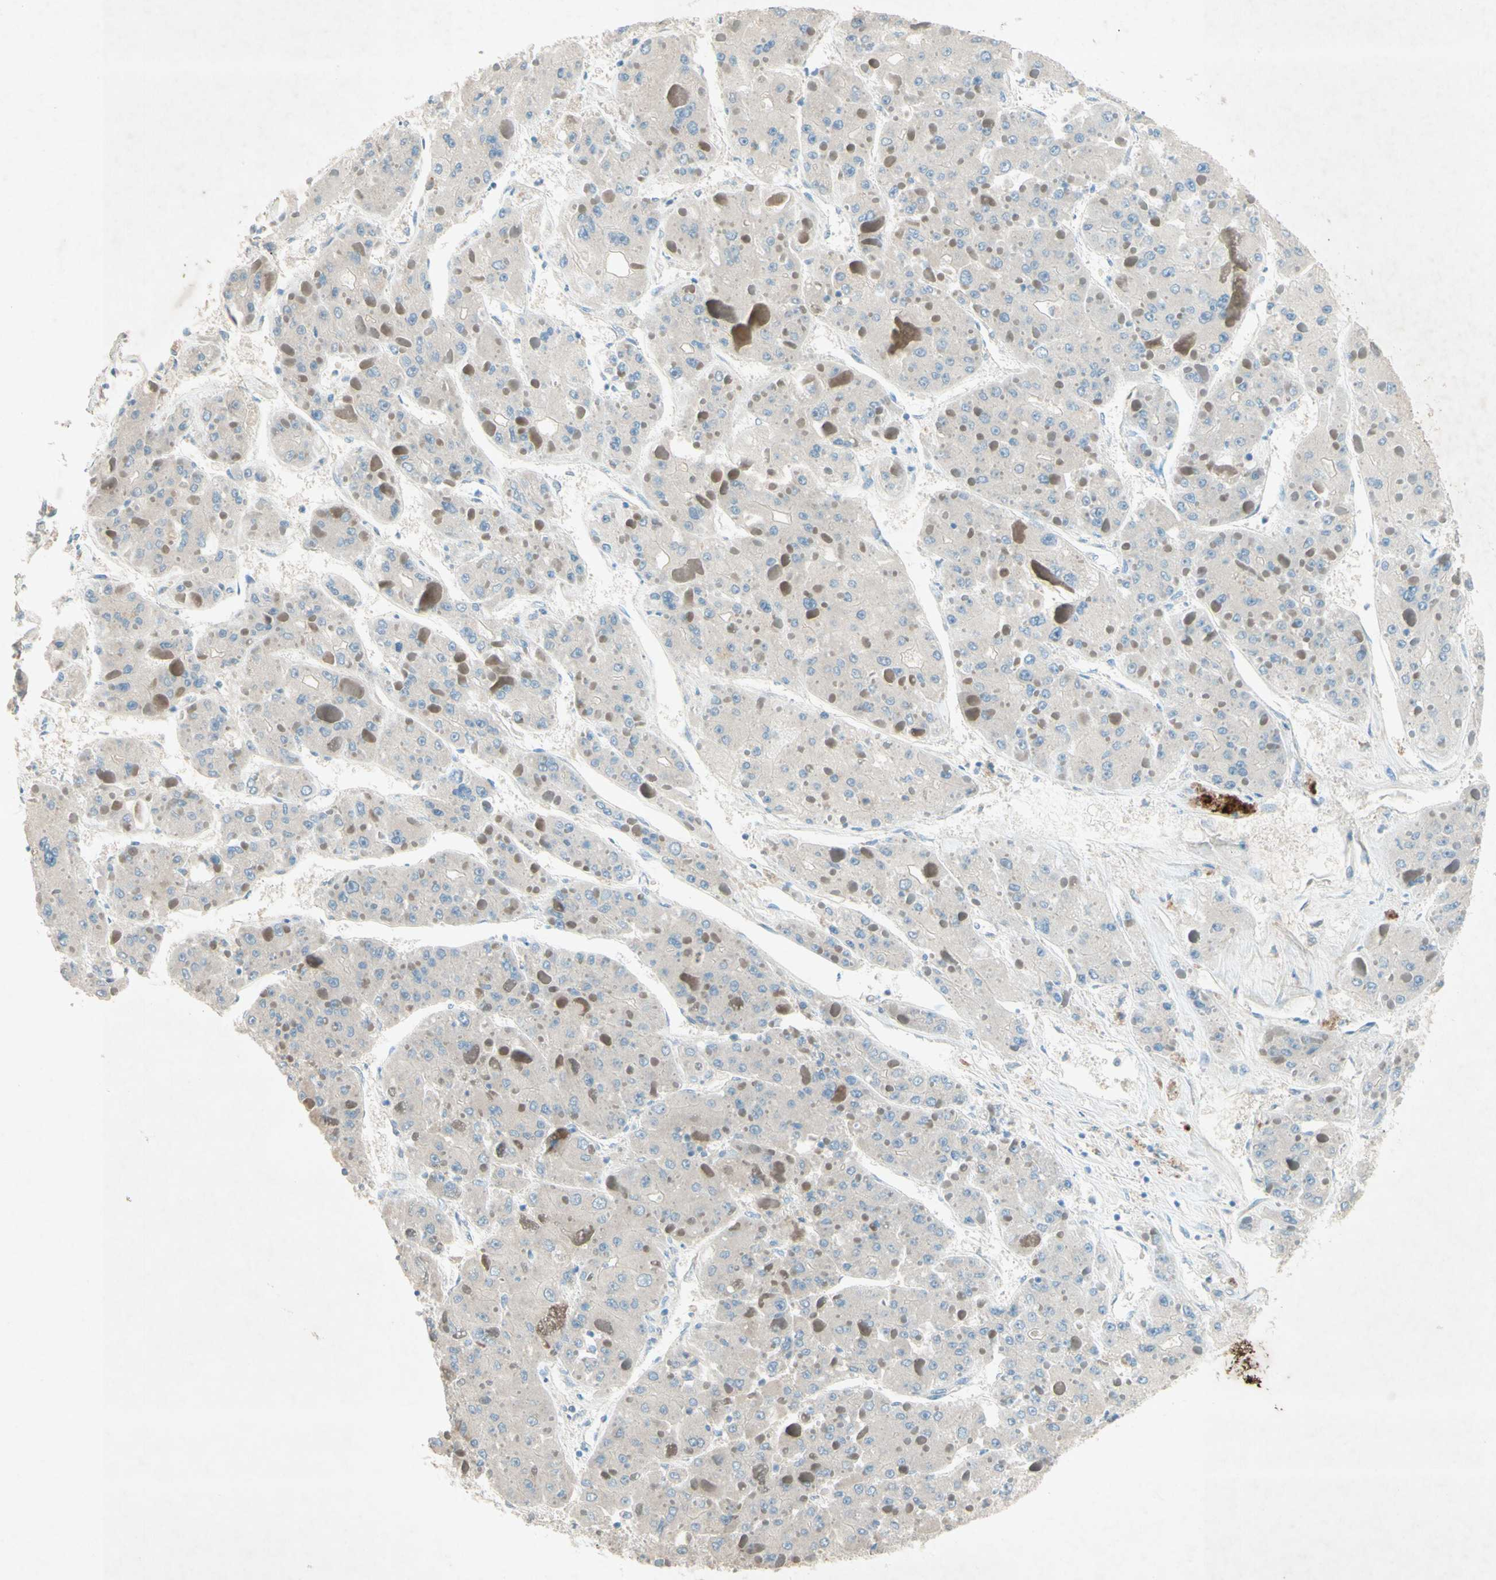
{"staining": {"intensity": "moderate", "quantity": "<25%", "location": "cytoplasmic/membranous"}, "tissue": "liver cancer", "cell_type": "Tumor cells", "image_type": "cancer", "snomed": [{"axis": "morphology", "description": "Carcinoma, Hepatocellular, NOS"}, {"axis": "topography", "description": "Liver"}], "caption": "Tumor cells display moderate cytoplasmic/membranous expression in approximately <25% of cells in liver cancer (hepatocellular carcinoma). The protein is shown in brown color, while the nuclei are stained blue.", "gene": "IL2", "patient": {"sex": "female", "age": 73}}